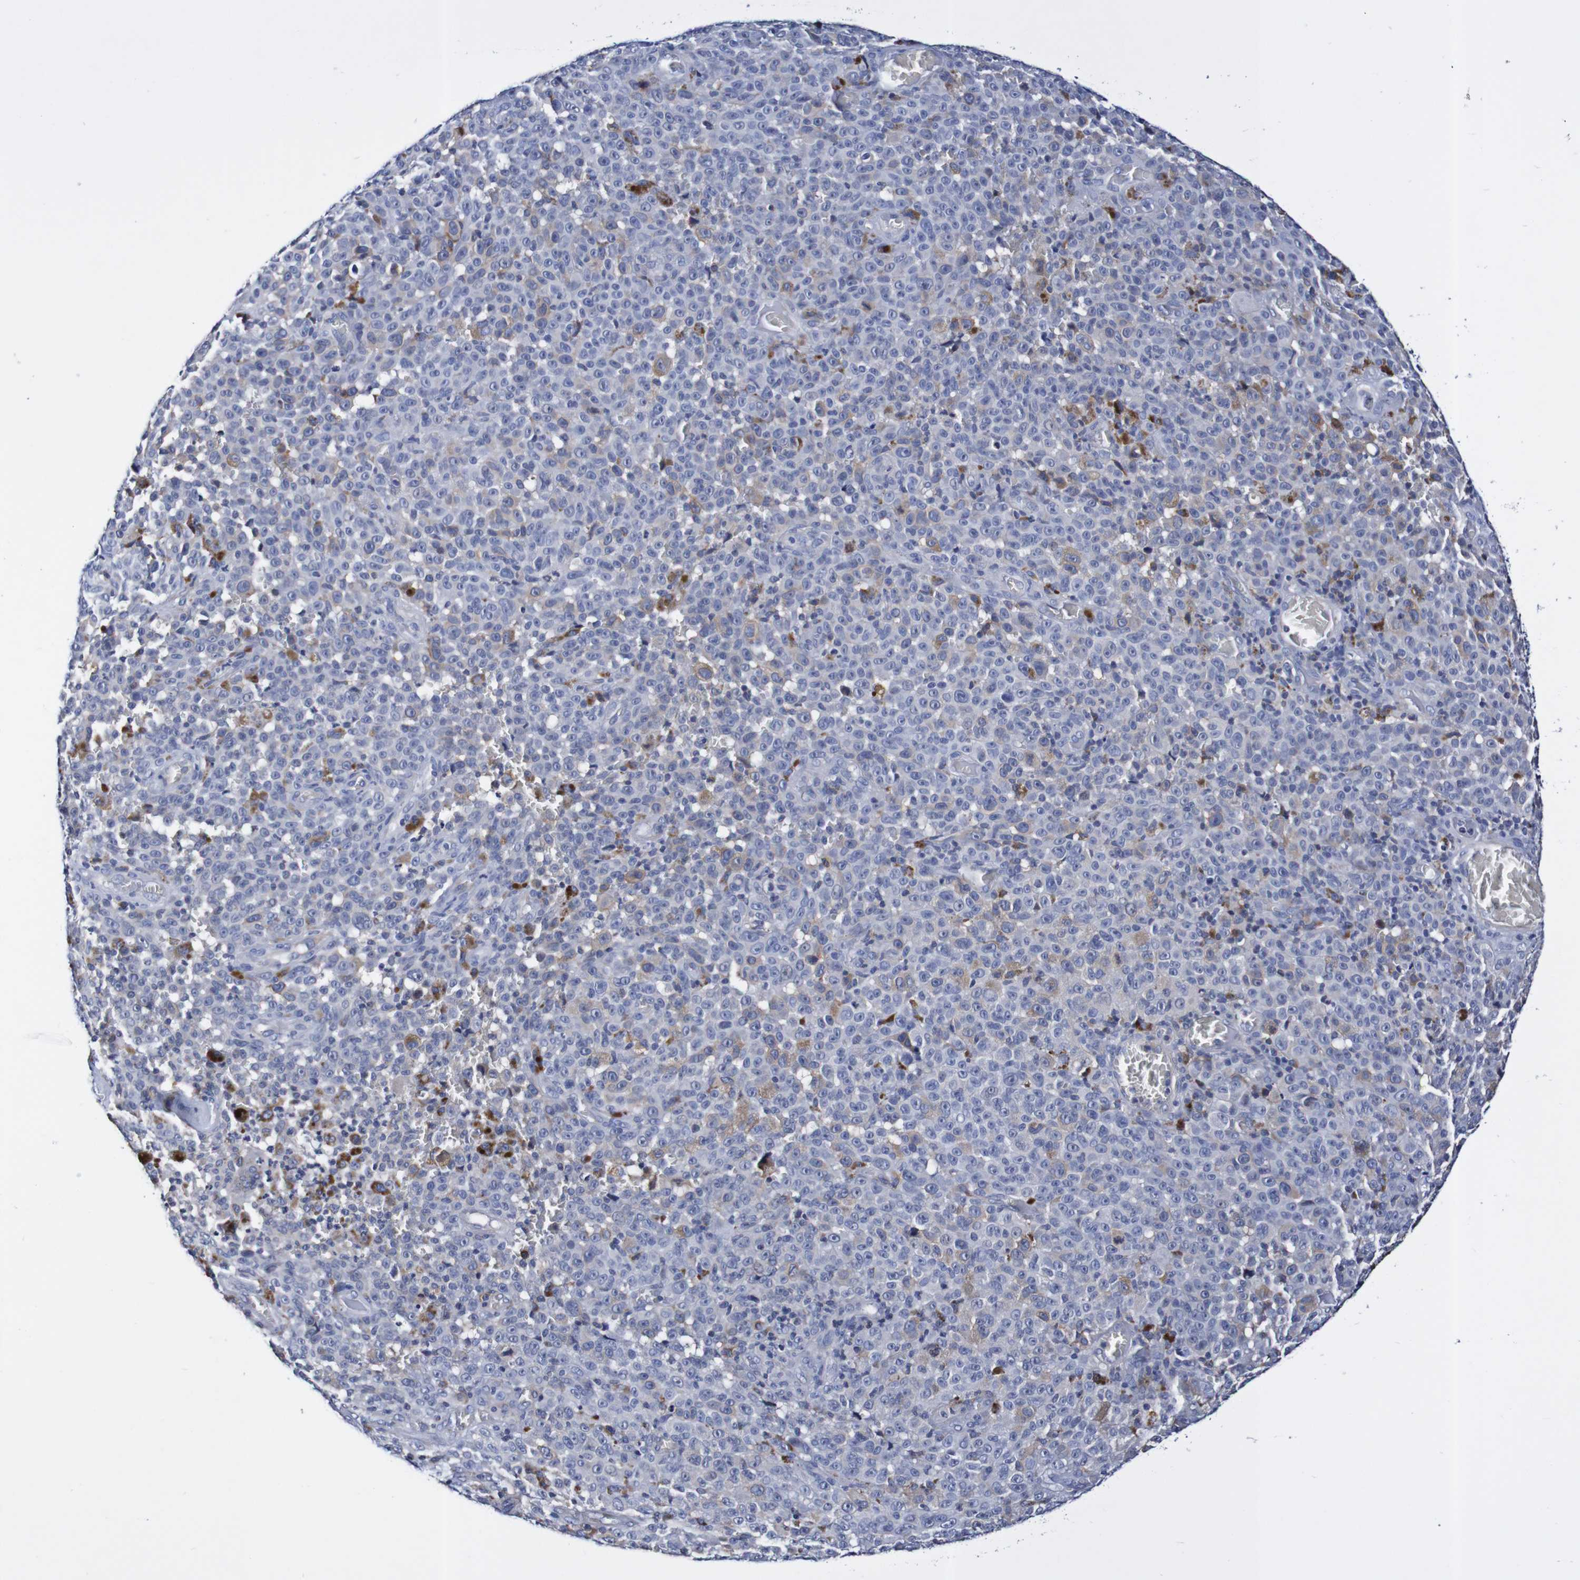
{"staining": {"intensity": "moderate", "quantity": "<25%", "location": "cytoplasmic/membranous"}, "tissue": "melanoma", "cell_type": "Tumor cells", "image_type": "cancer", "snomed": [{"axis": "morphology", "description": "Malignant melanoma, NOS"}, {"axis": "topography", "description": "Skin"}], "caption": "Immunohistochemical staining of human melanoma exhibits moderate cytoplasmic/membranous protein expression in approximately <25% of tumor cells.", "gene": "ACVR1C", "patient": {"sex": "female", "age": 82}}